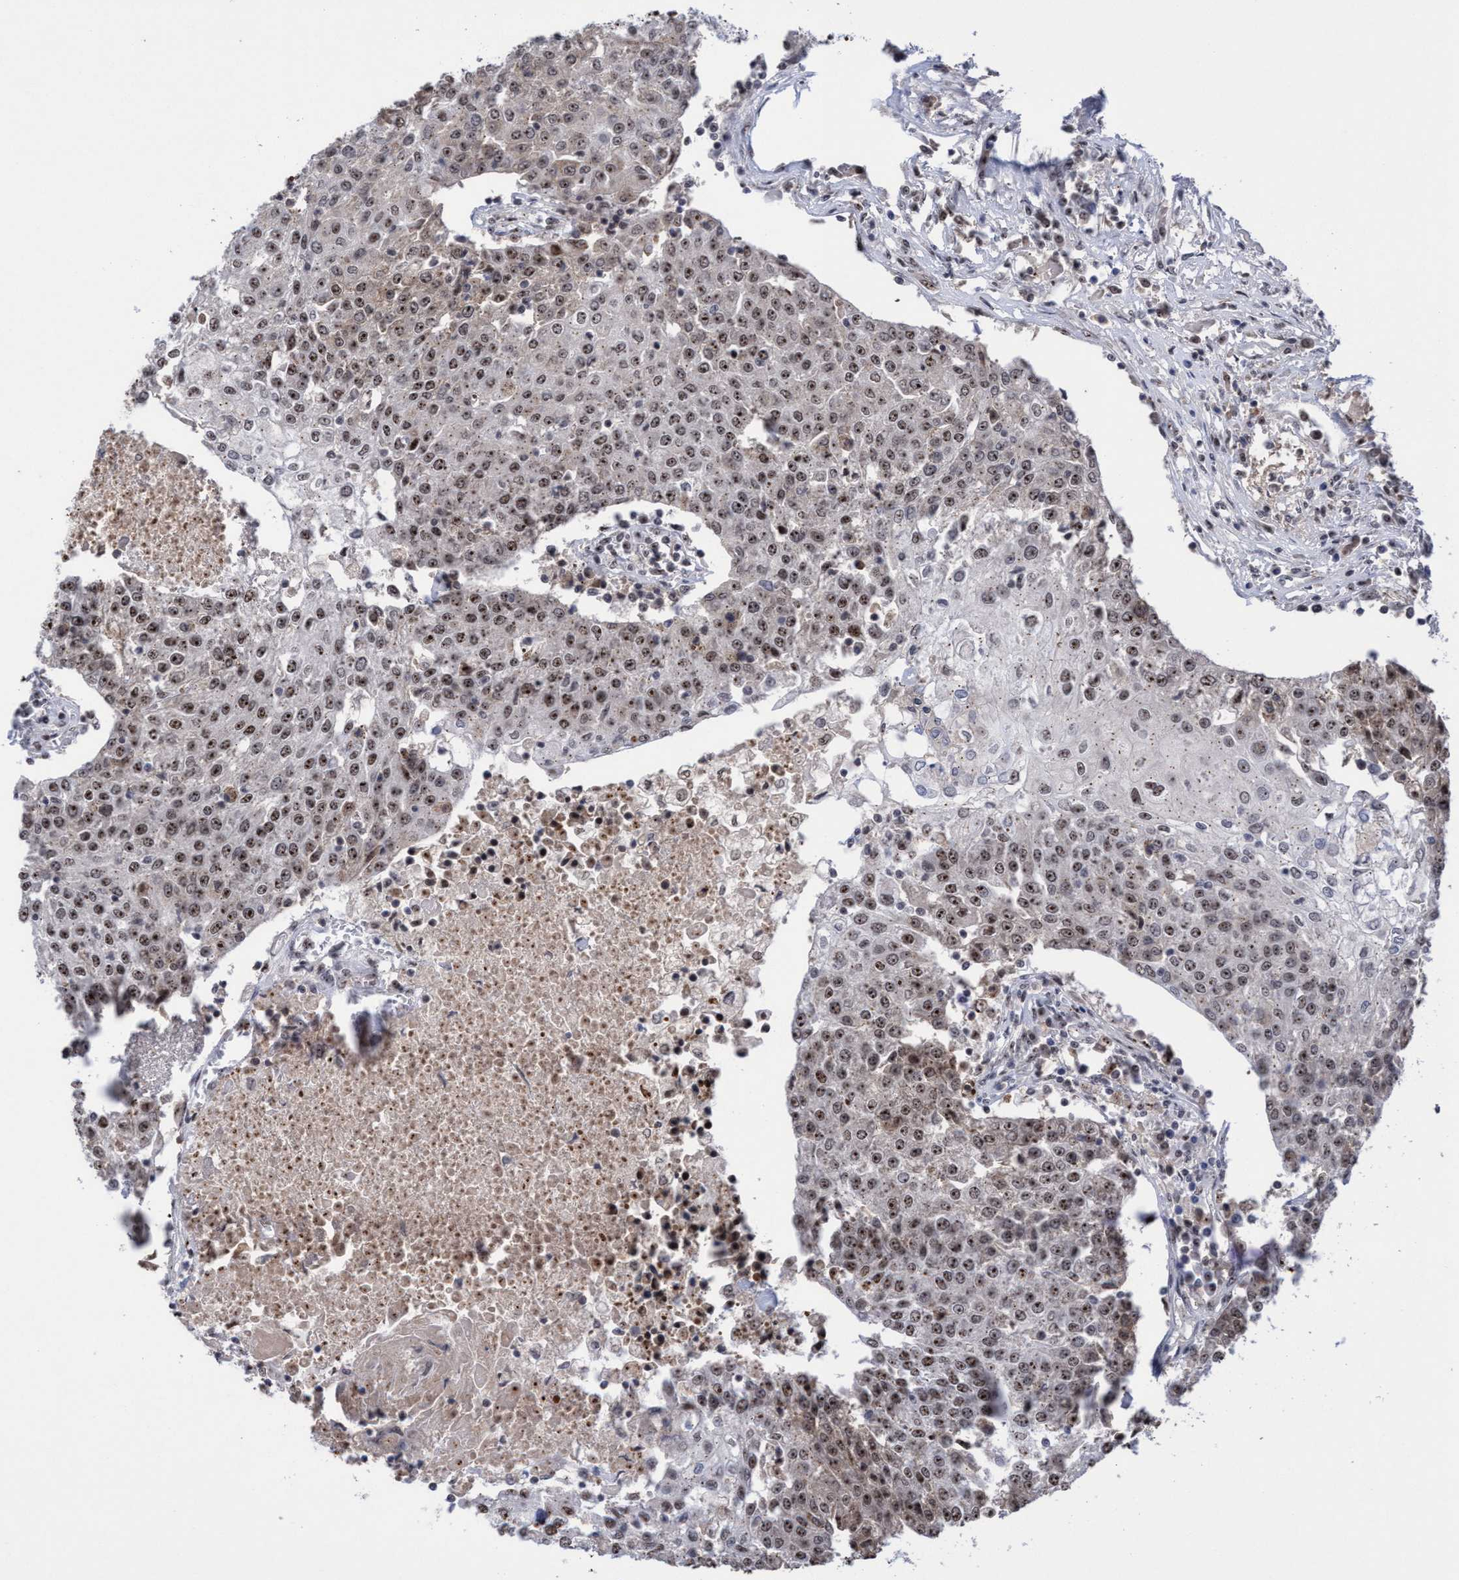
{"staining": {"intensity": "moderate", "quantity": ">75%", "location": "nuclear"}, "tissue": "urothelial cancer", "cell_type": "Tumor cells", "image_type": "cancer", "snomed": [{"axis": "morphology", "description": "Urothelial carcinoma, High grade"}, {"axis": "topography", "description": "Urinary bladder"}], "caption": "High-grade urothelial carcinoma stained with a brown dye reveals moderate nuclear positive expression in approximately >75% of tumor cells.", "gene": "EFCAB10", "patient": {"sex": "female", "age": 85}}